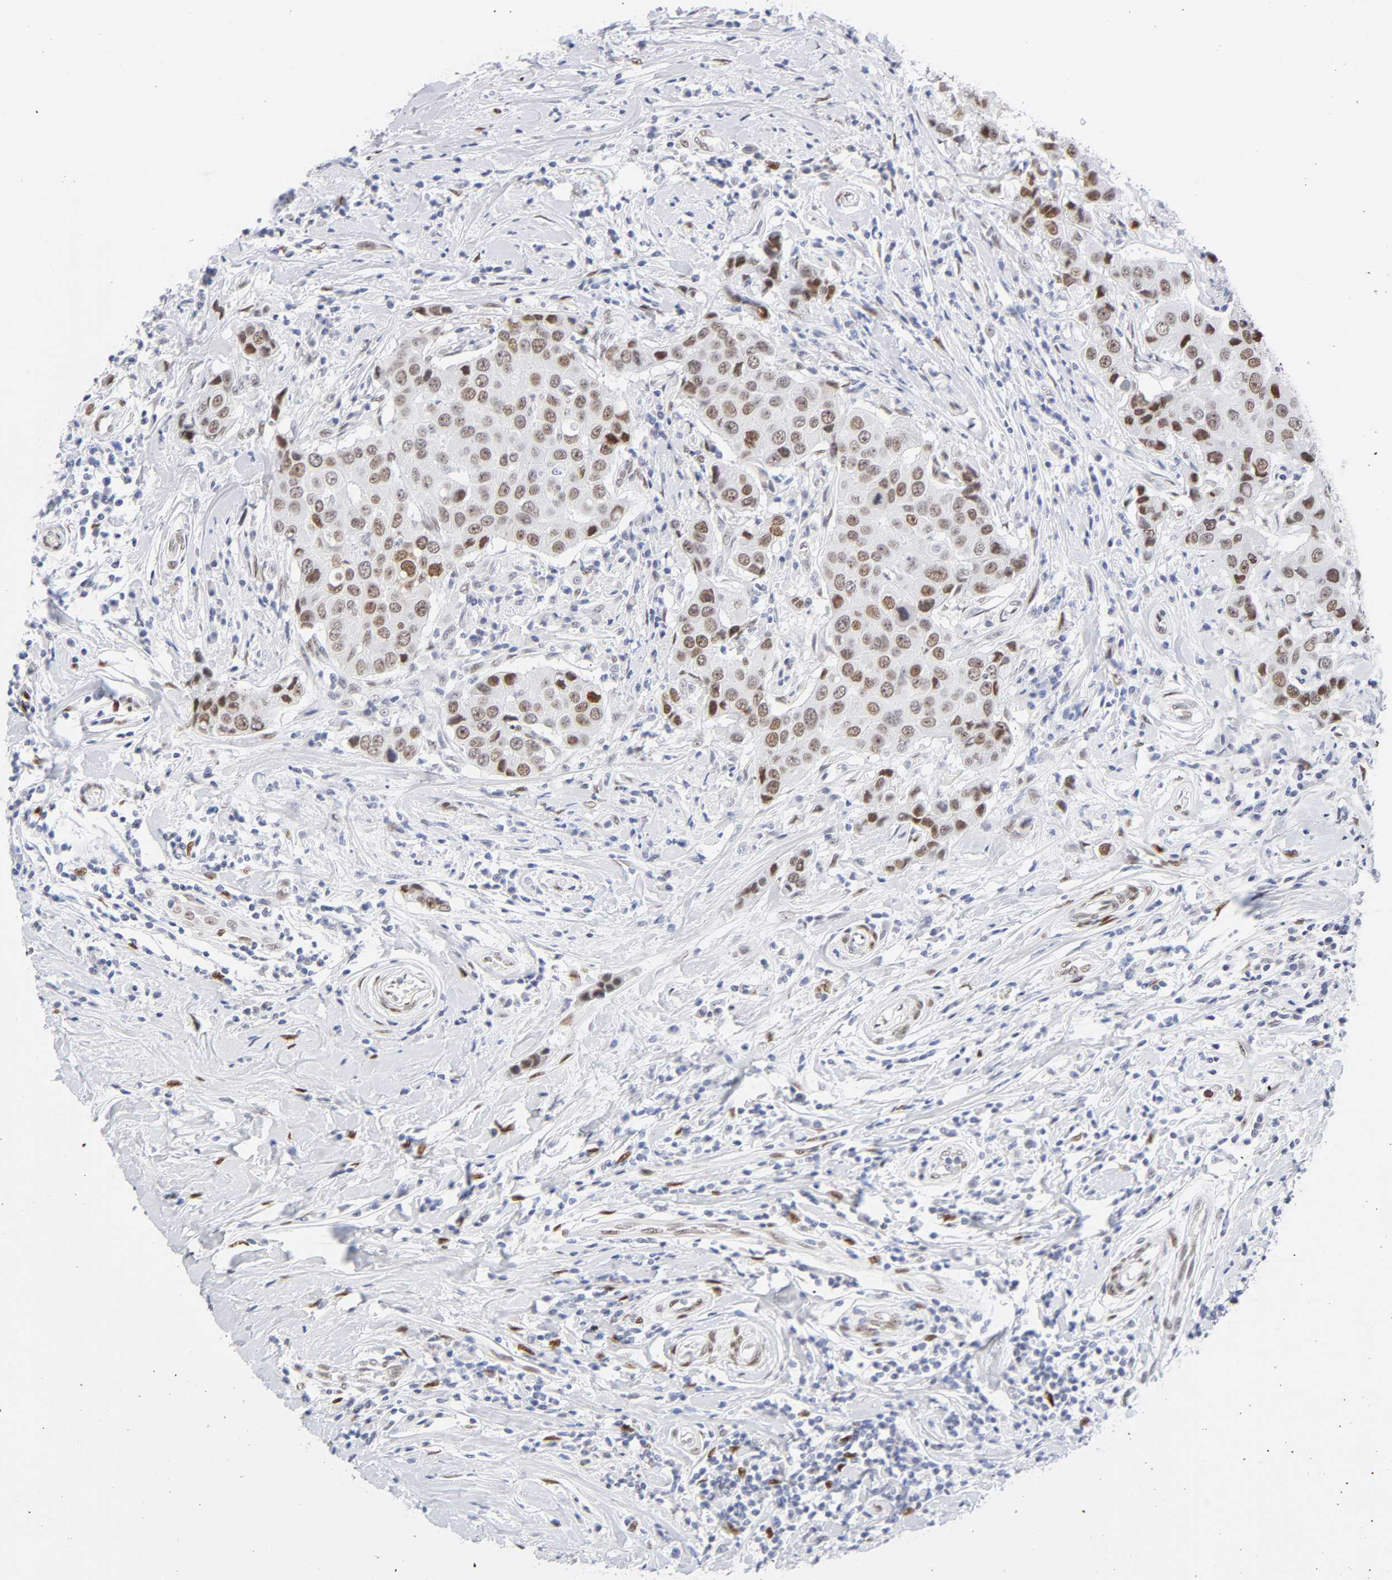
{"staining": {"intensity": "moderate", "quantity": ">75%", "location": "nuclear"}, "tissue": "breast cancer", "cell_type": "Tumor cells", "image_type": "cancer", "snomed": [{"axis": "morphology", "description": "Duct carcinoma"}, {"axis": "topography", "description": "Breast"}], "caption": "DAB (3,3'-diaminobenzidine) immunohistochemical staining of breast intraductal carcinoma shows moderate nuclear protein positivity in approximately >75% of tumor cells.", "gene": "NFIC", "patient": {"sex": "female", "age": 27}}